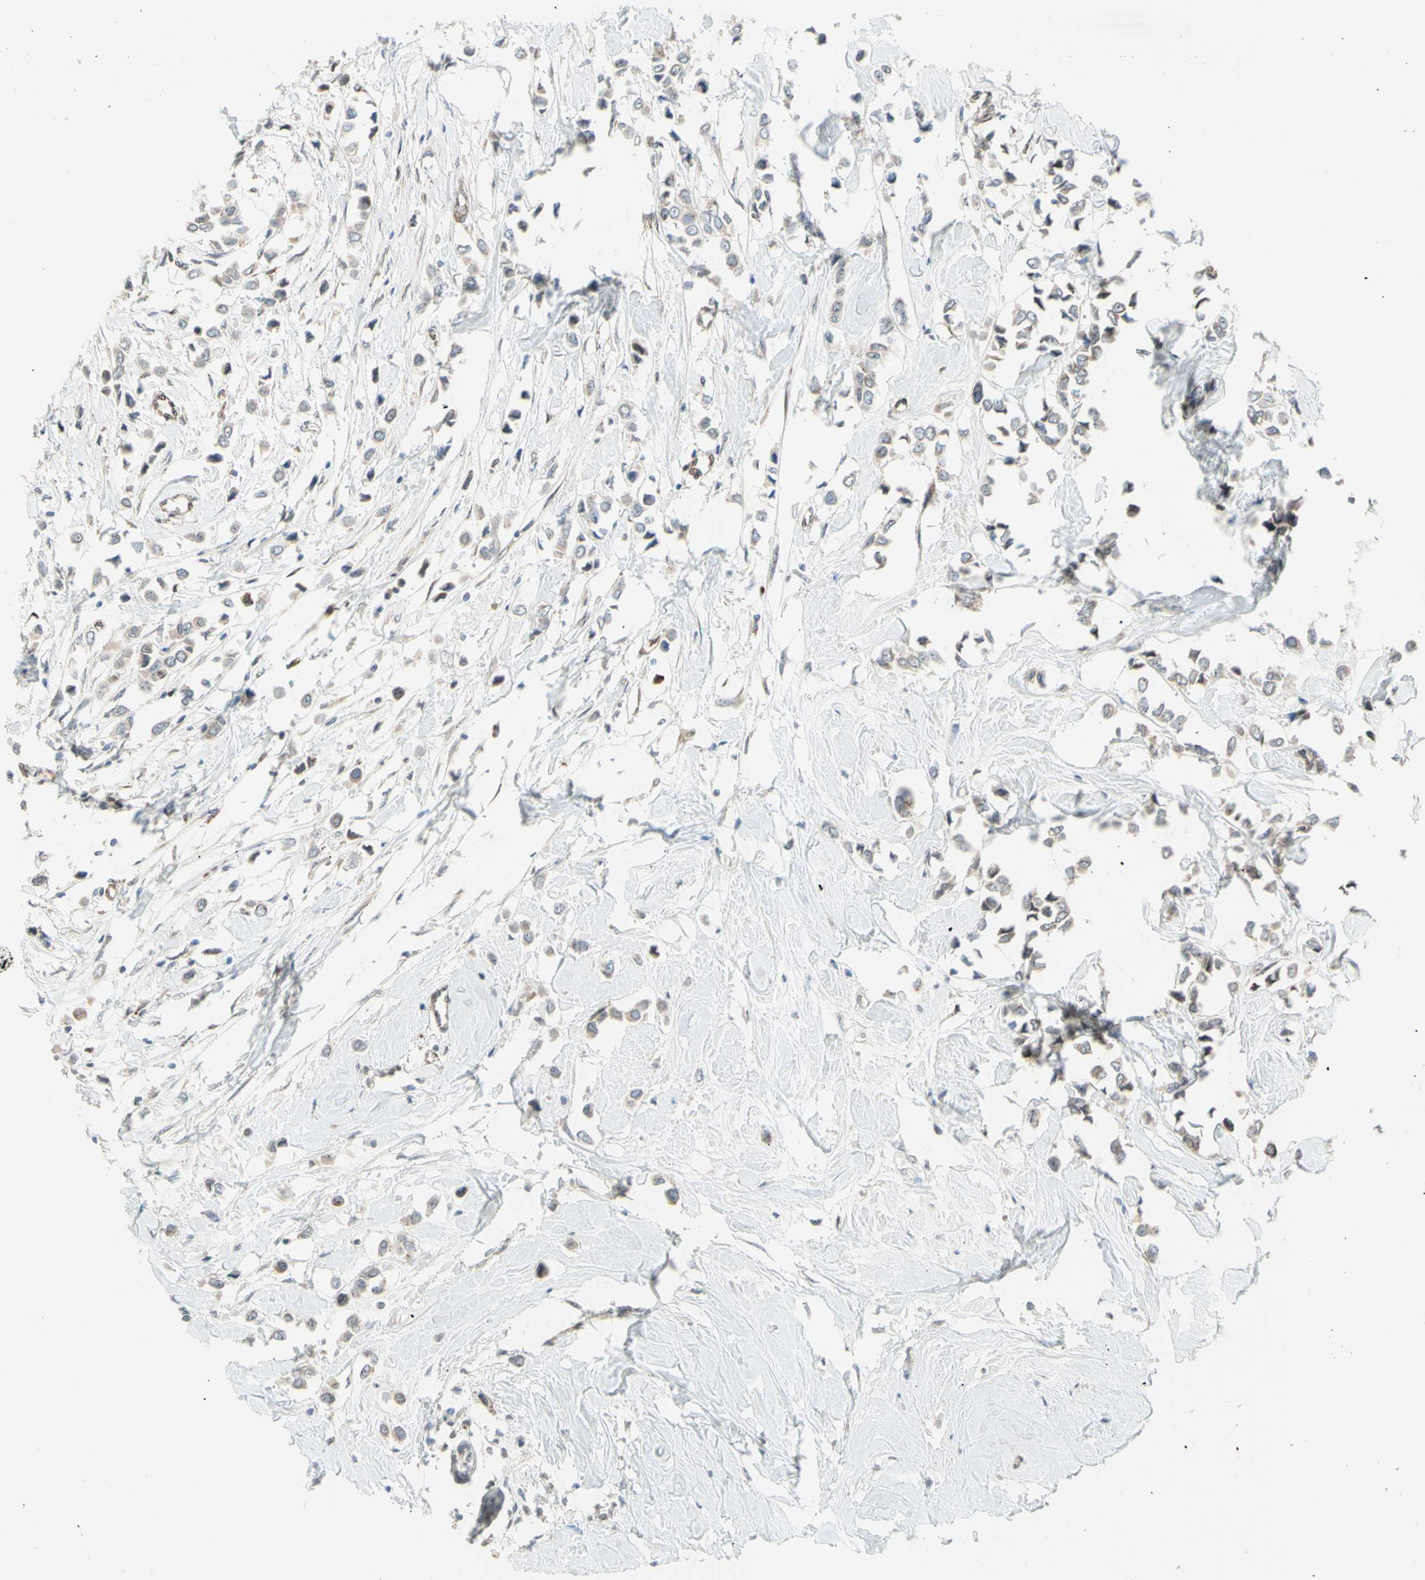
{"staining": {"intensity": "weak", "quantity": ">75%", "location": "cytoplasmic/membranous"}, "tissue": "breast cancer", "cell_type": "Tumor cells", "image_type": "cancer", "snomed": [{"axis": "morphology", "description": "Lobular carcinoma"}, {"axis": "topography", "description": "Breast"}], "caption": "A low amount of weak cytoplasmic/membranous staining is seen in approximately >75% of tumor cells in lobular carcinoma (breast) tissue.", "gene": "TRAF2", "patient": {"sex": "female", "age": 51}}